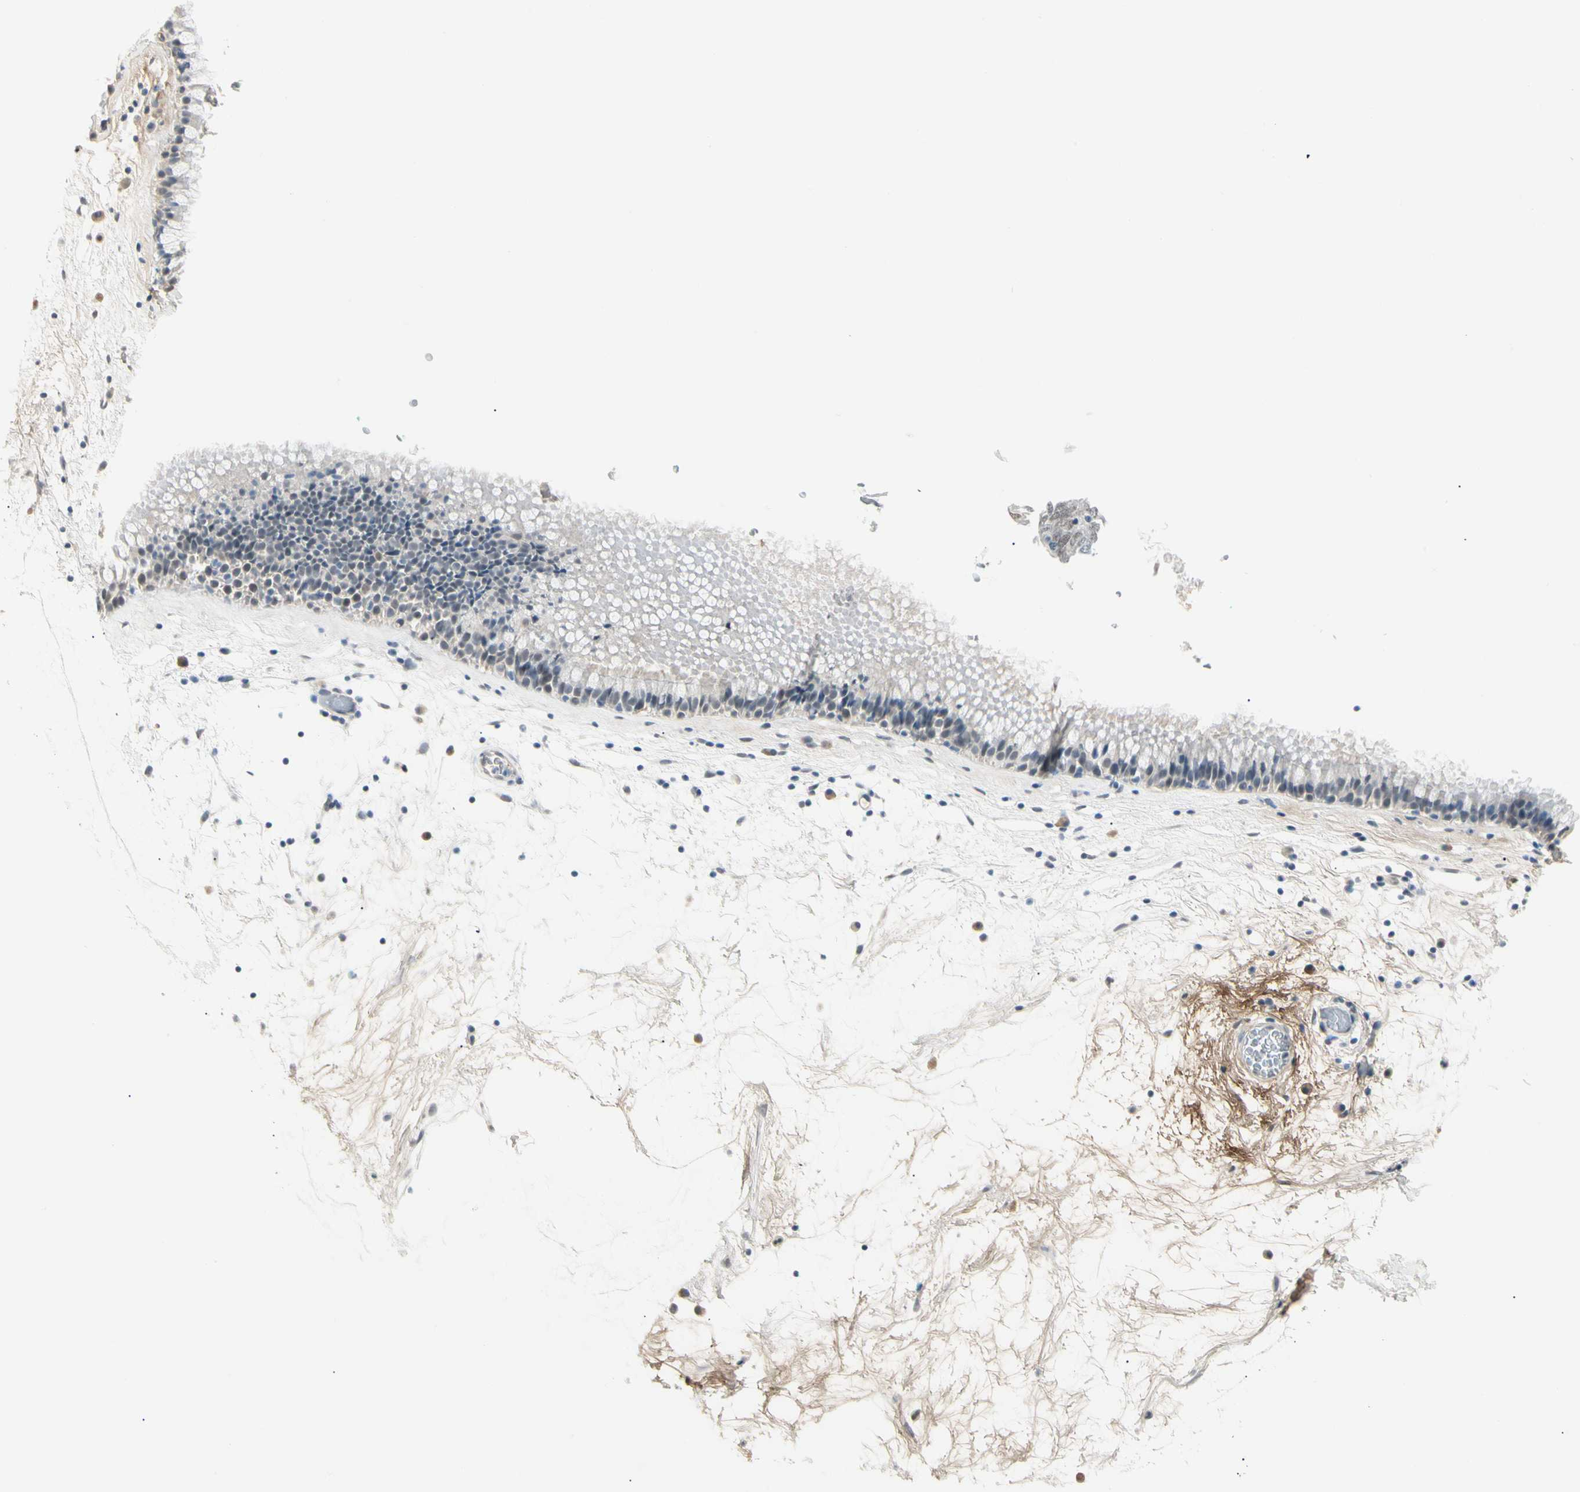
{"staining": {"intensity": "weak", "quantity": "25%-75%", "location": "nuclear"}, "tissue": "nasopharynx", "cell_type": "Respiratory epithelial cells", "image_type": "normal", "snomed": [{"axis": "morphology", "description": "Normal tissue, NOS"}, {"axis": "morphology", "description": "Inflammation, NOS"}, {"axis": "topography", "description": "Nasopharynx"}], "caption": "Immunohistochemistry (IHC) of unremarkable nasopharynx exhibits low levels of weak nuclear positivity in about 25%-75% of respiratory epithelial cells. (DAB (3,3'-diaminobenzidine) IHC, brown staining for protein, blue staining for nuclei).", "gene": "ASPN", "patient": {"sex": "male", "age": 48}}